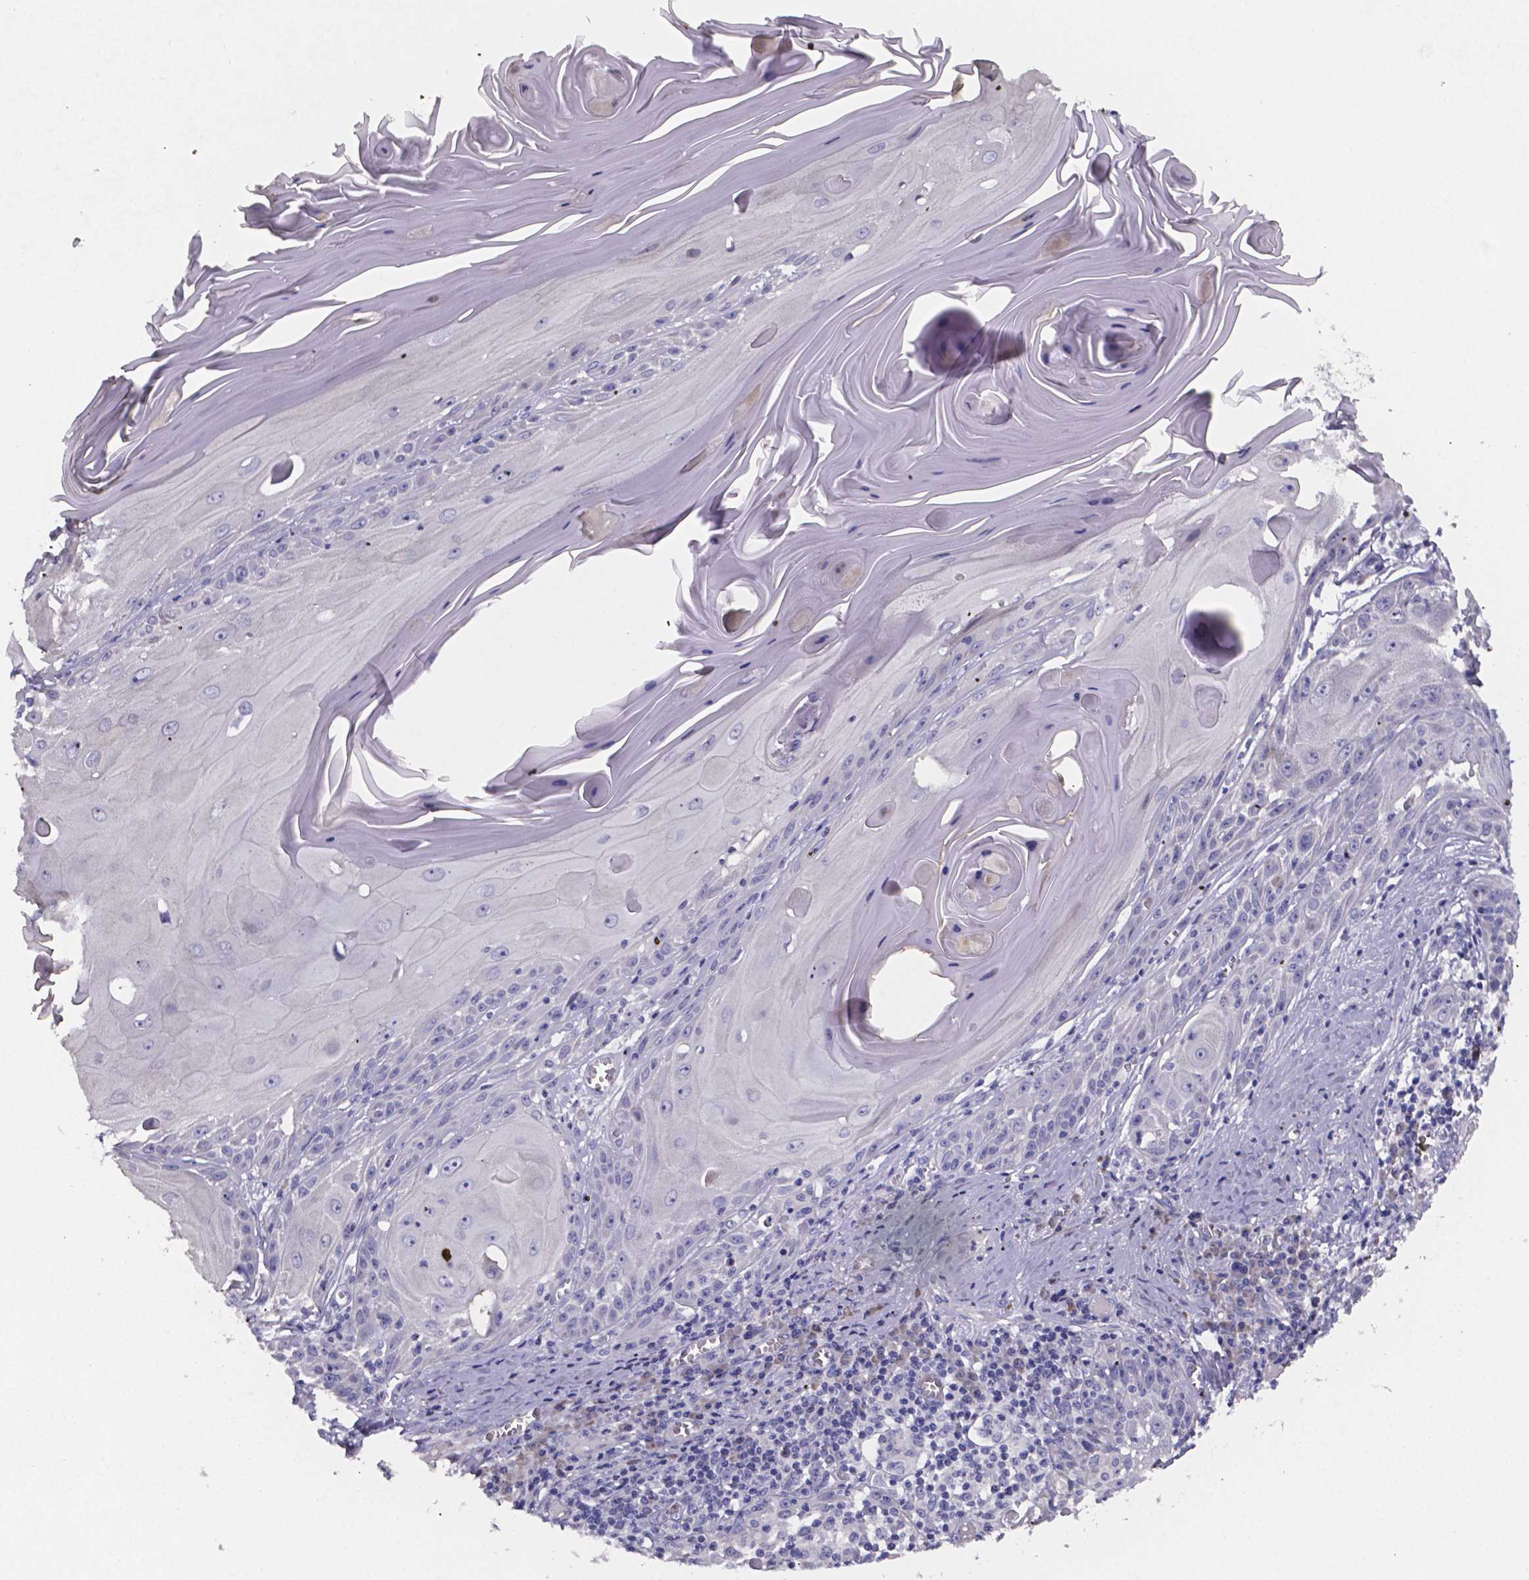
{"staining": {"intensity": "negative", "quantity": "none", "location": "none"}, "tissue": "skin cancer", "cell_type": "Tumor cells", "image_type": "cancer", "snomed": [{"axis": "morphology", "description": "Squamous cell carcinoma, NOS"}, {"axis": "topography", "description": "Skin"}, {"axis": "topography", "description": "Vulva"}], "caption": "Micrograph shows no protein positivity in tumor cells of squamous cell carcinoma (skin) tissue.", "gene": "GABRA3", "patient": {"sex": "female", "age": 85}}